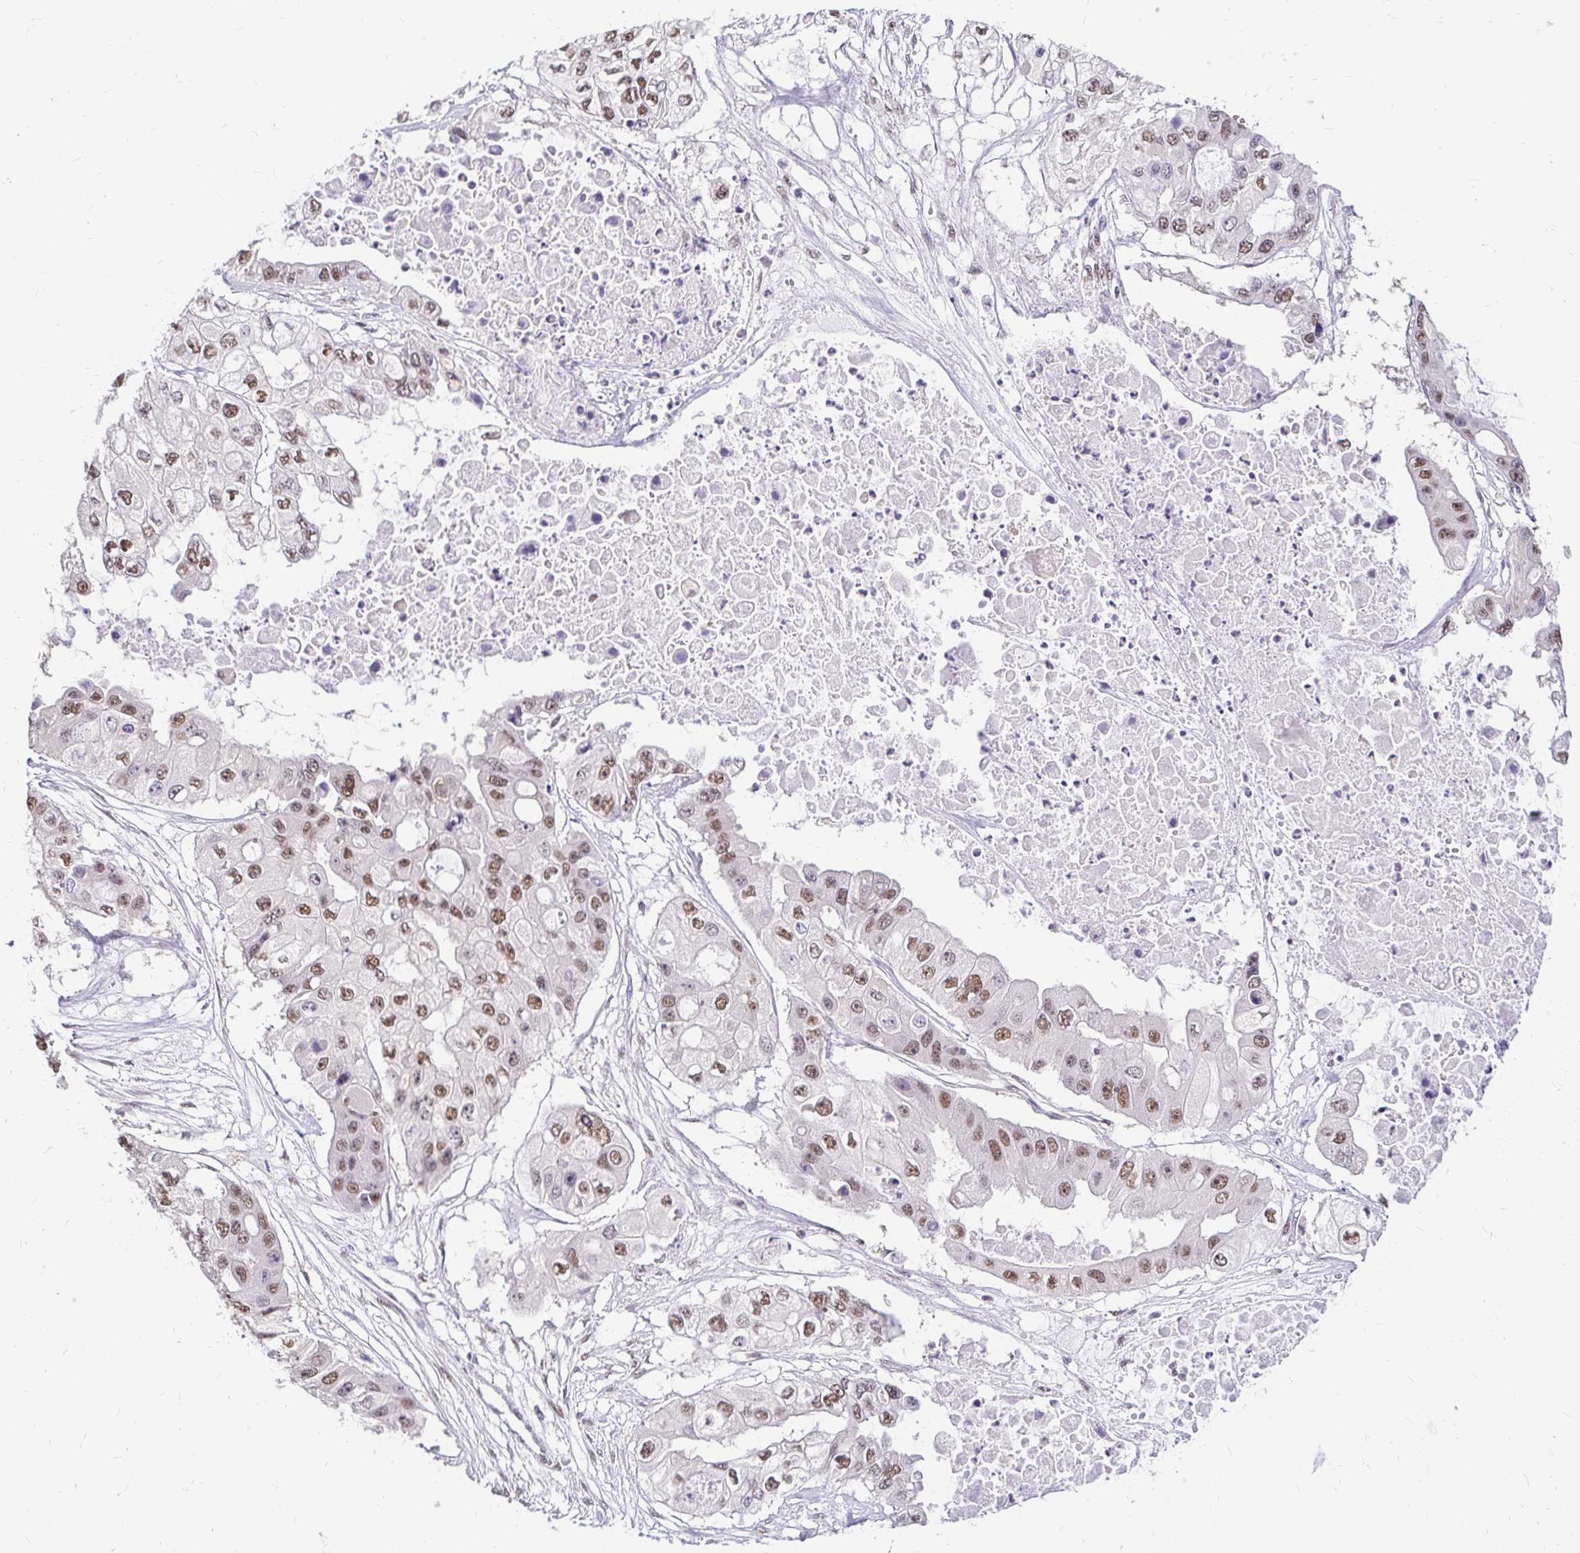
{"staining": {"intensity": "moderate", "quantity": ">75%", "location": "nuclear"}, "tissue": "ovarian cancer", "cell_type": "Tumor cells", "image_type": "cancer", "snomed": [{"axis": "morphology", "description": "Cystadenocarcinoma, serous, NOS"}, {"axis": "topography", "description": "Ovary"}], "caption": "IHC of ovarian cancer reveals medium levels of moderate nuclear positivity in about >75% of tumor cells. Using DAB (3,3'-diaminobenzidine) (brown) and hematoxylin (blue) stains, captured at high magnification using brightfield microscopy.", "gene": "RIMS4", "patient": {"sex": "female", "age": 56}}